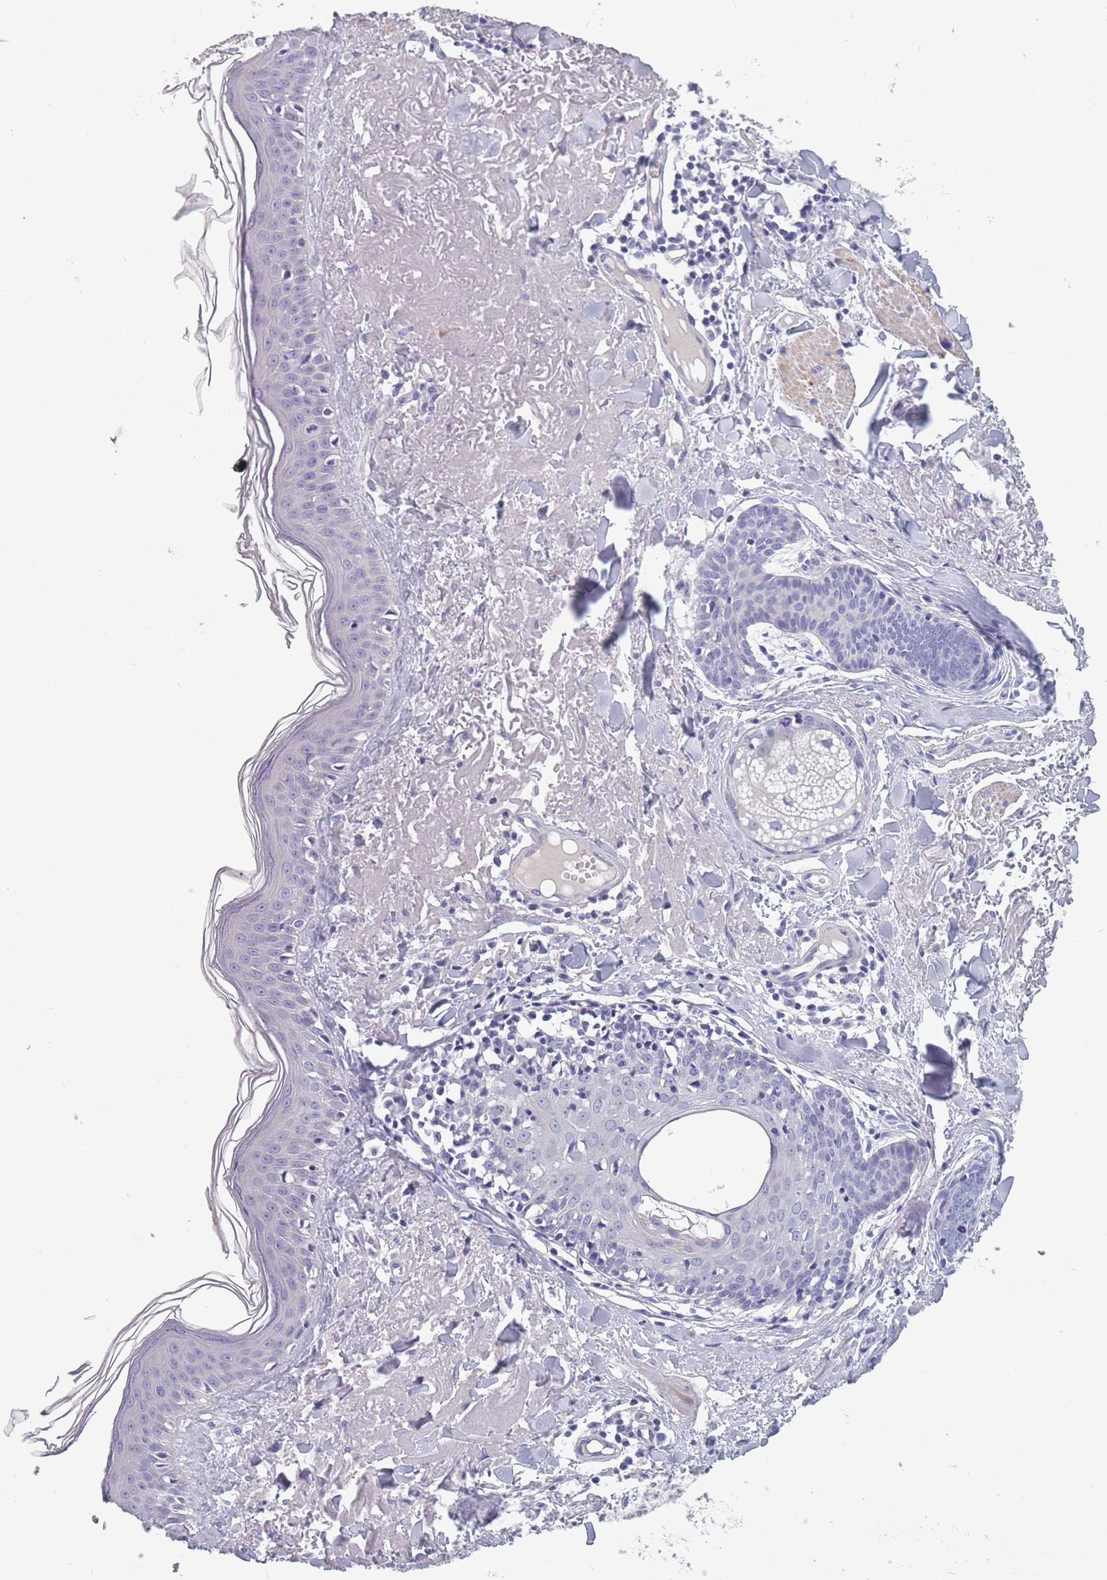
{"staining": {"intensity": "negative", "quantity": "none", "location": "none"}, "tissue": "skin", "cell_type": "Fibroblasts", "image_type": "normal", "snomed": [{"axis": "morphology", "description": "Normal tissue, NOS"}, {"axis": "morphology", "description": "Malignant melanoma, NOS"}, {"axis": "topography", "description": "Skin"}], "caption": "Immunohistochemistry (IHC) photomicrograph of benign skin: skin stained with DAB (3,3'-diaminobenzidine) exhibits no significant protein staining in fibroblasts.", "gene": "OR4C5", "patient": {"sex": "male", "age": 80}}